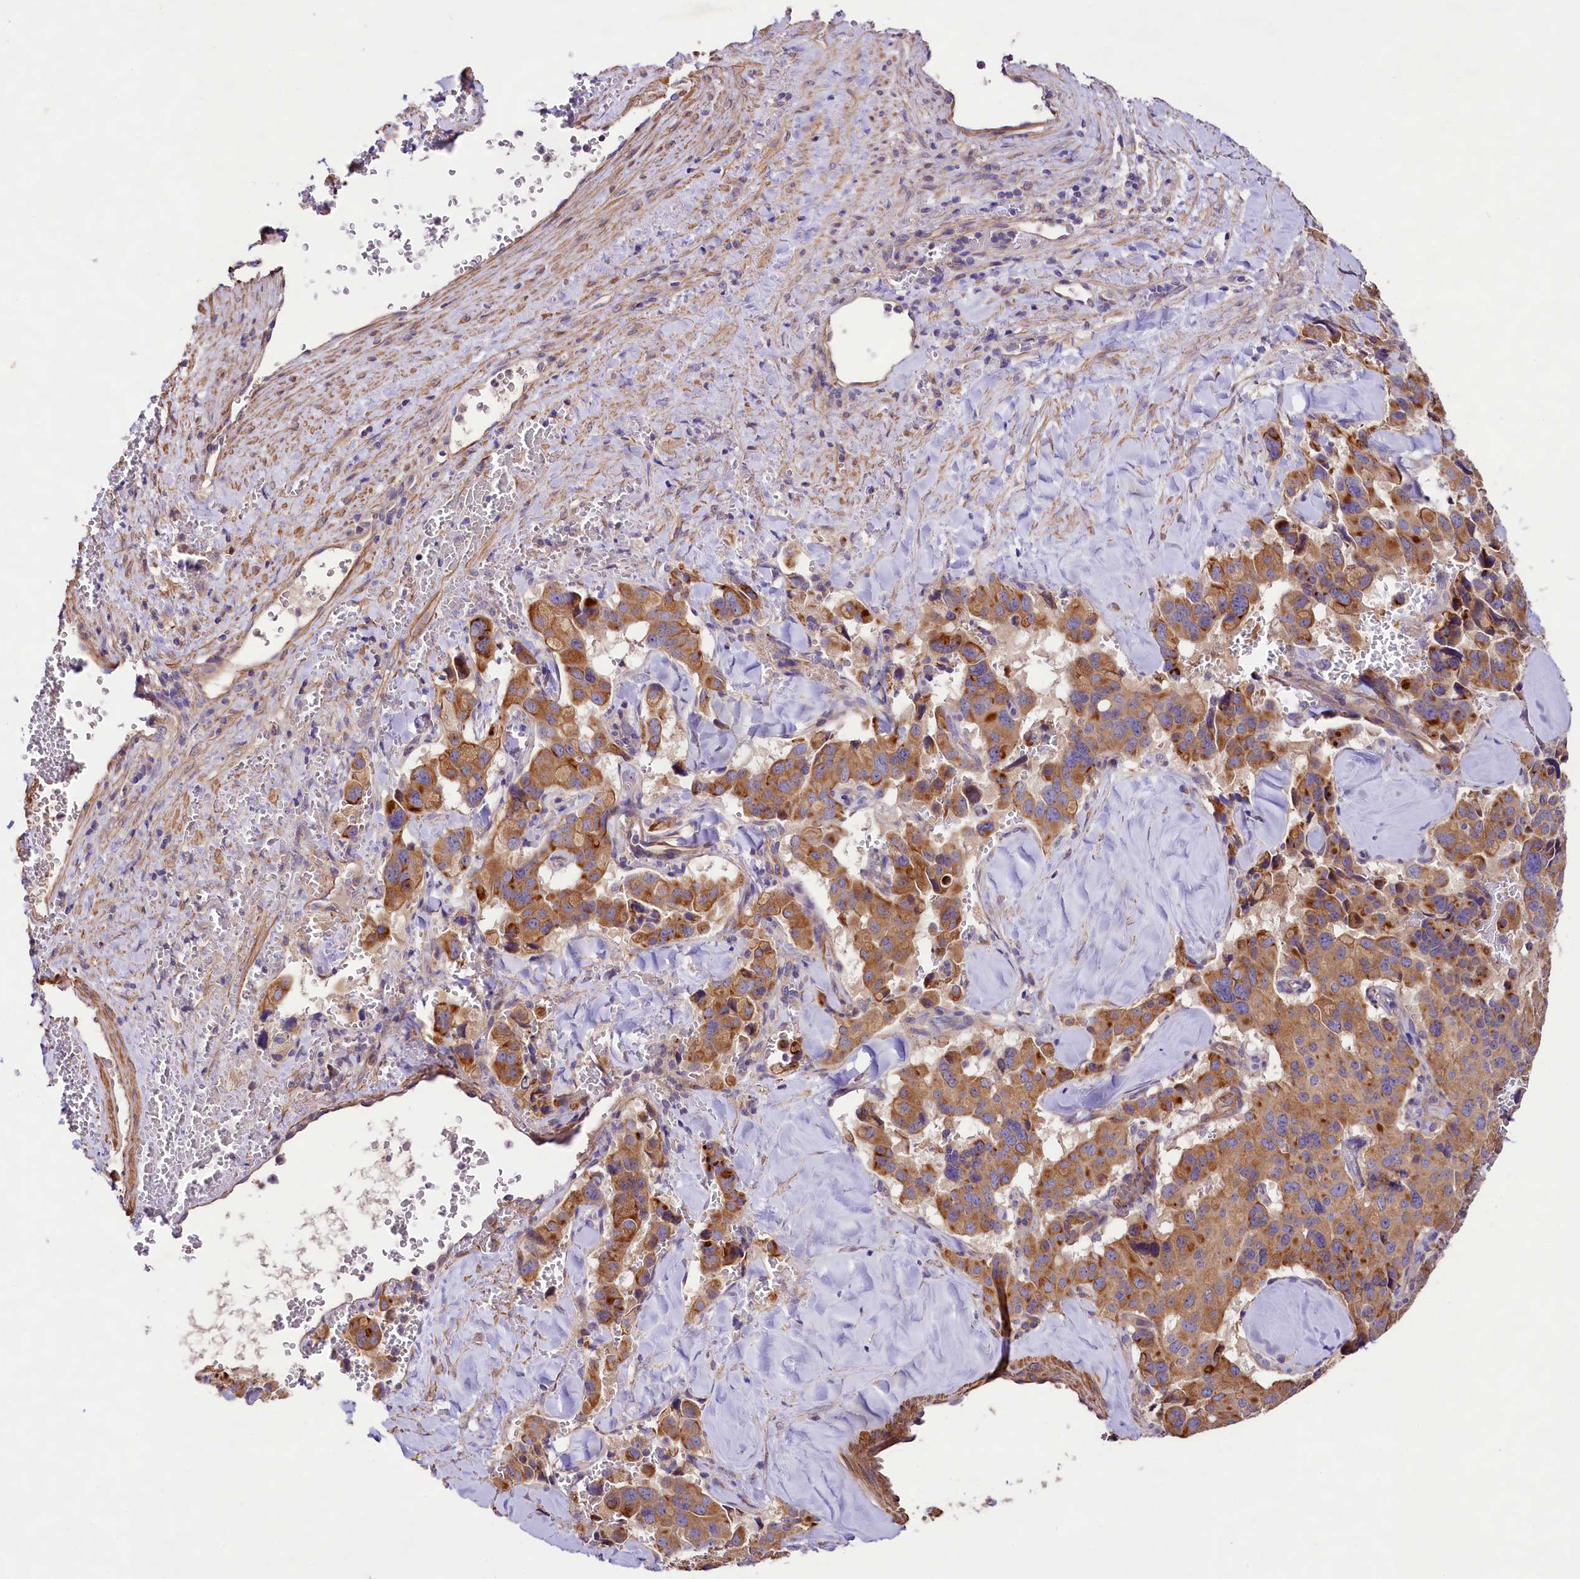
{"staining": {"intensity": "moderate", "quantity": ">75%", "location": "cytoplasmic/membranous"}, "tissue": "pancreatic cancer", "cell_type": "Tumor cells", "image_type": "cancer", "snomed": [{"axis": "morphology", "description": "Adenocarcinoma, NOS"}, {"axis": "topography", "description": "Pancreas"}], "caption": "Pancreatic cancer (adenocarcinoma) was stained to show a protein in brown. There is medium levels of moderate cytoplasmic/membranous staining in about >75% of tumor cells.", "gene": "VPS11", "patient": {"sex": "male", "age": 65}}